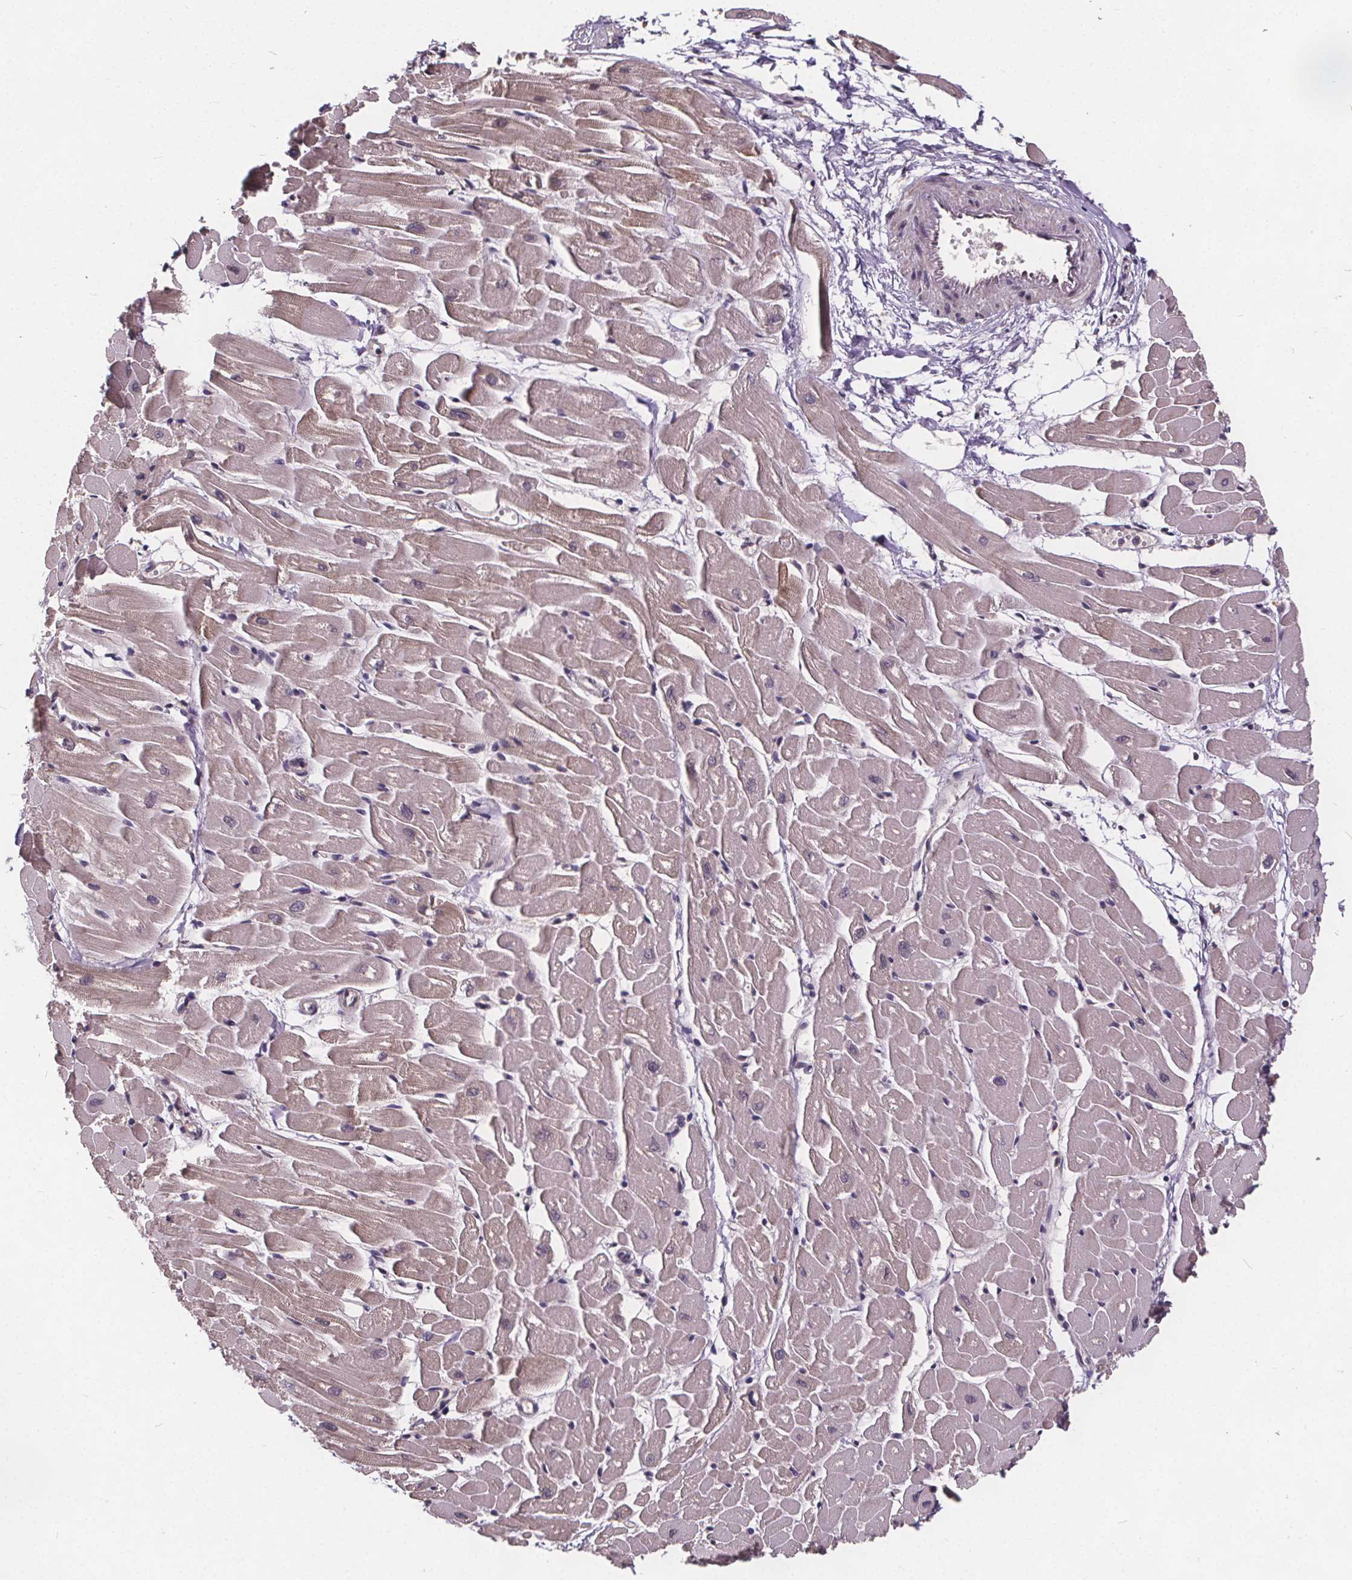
{"staining": {"intensity": "weak", "quantity": "25%-75%", "location": "cytoplasmic/membranous"}, "tissue": "heart muscle", "cell_type": "Cardiomyocytes", "image_type": "normal", "snomed": [{"axis": "morphology", "description": "Normal tissue, NOS"}, {"axis": "topography", "description": "Heart"}], "caption": "Benign heart muscle was stained to show a protein in brown. There is low levels of weak cytoplasmic/membranous positivity in approximately 25%-75% of cardiomyocytes. The staining was performed using DAB to visualize the protein expression in brown, while the nuclei were stained in blue with hematoxylin (Magnification: 20x).", "gene": "USP9X", "patient": {"sex": "male", "age": 57}}